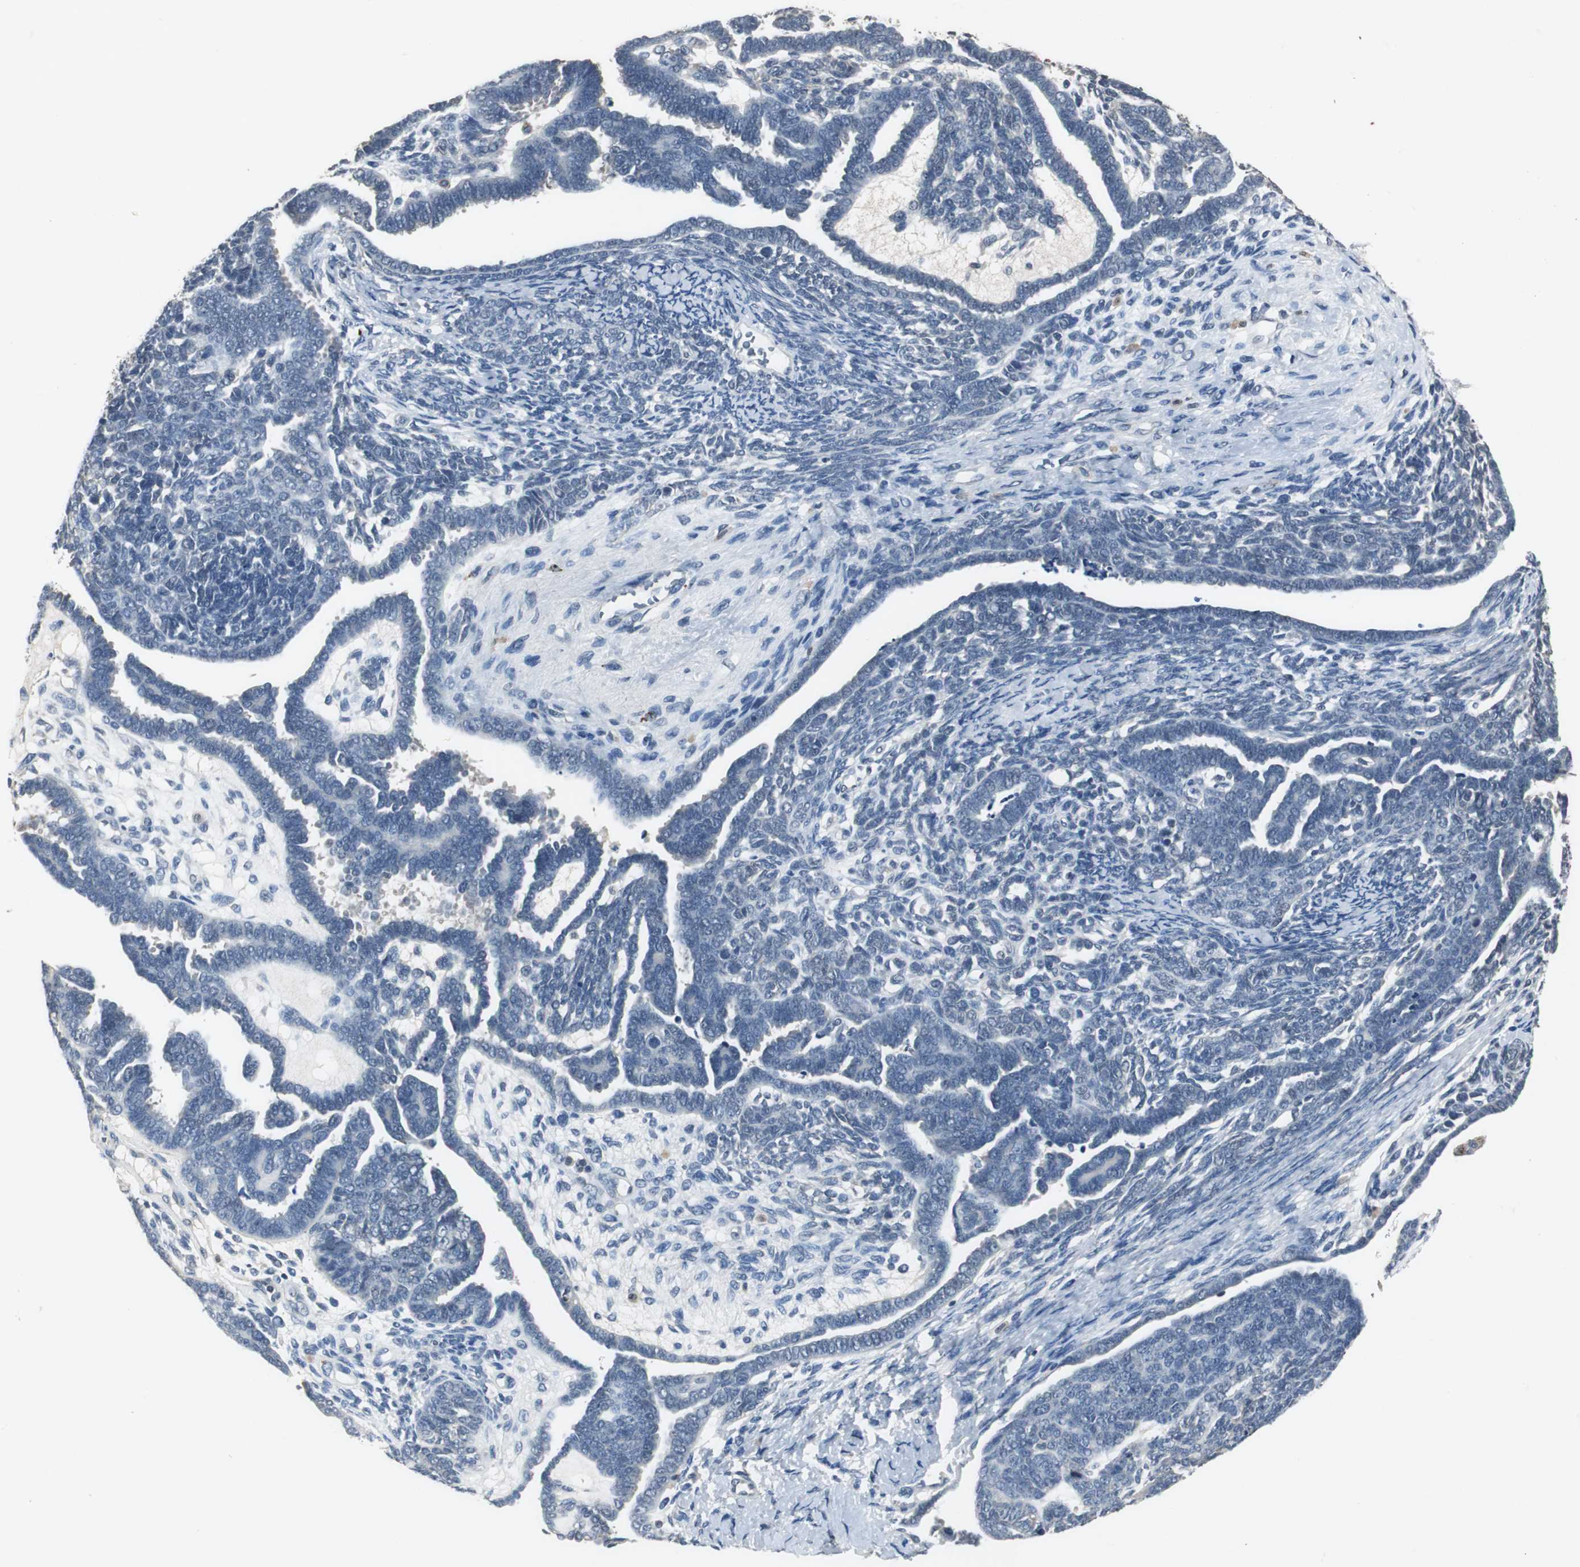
{"staining": {"intensity": "negative", "quantity": "none", "location": "none"}, "tissue": "endometrial cancer", "cell_type": "Tumor cells", "image_type": "cancer", "snomed": [{"axis": "morphology", "description": "Neoplasm, malignant, NOS"}, {"axis": "topography", "description": "Endometrium"}], "caption": "Immunohistochemical staining of malignant neoplasm (endometrial) shows no significant expression in tumor cells. Nuclei are stained in blue.", "gene": "ADNP2", "patient": {"sex": "female", "age": 74}}